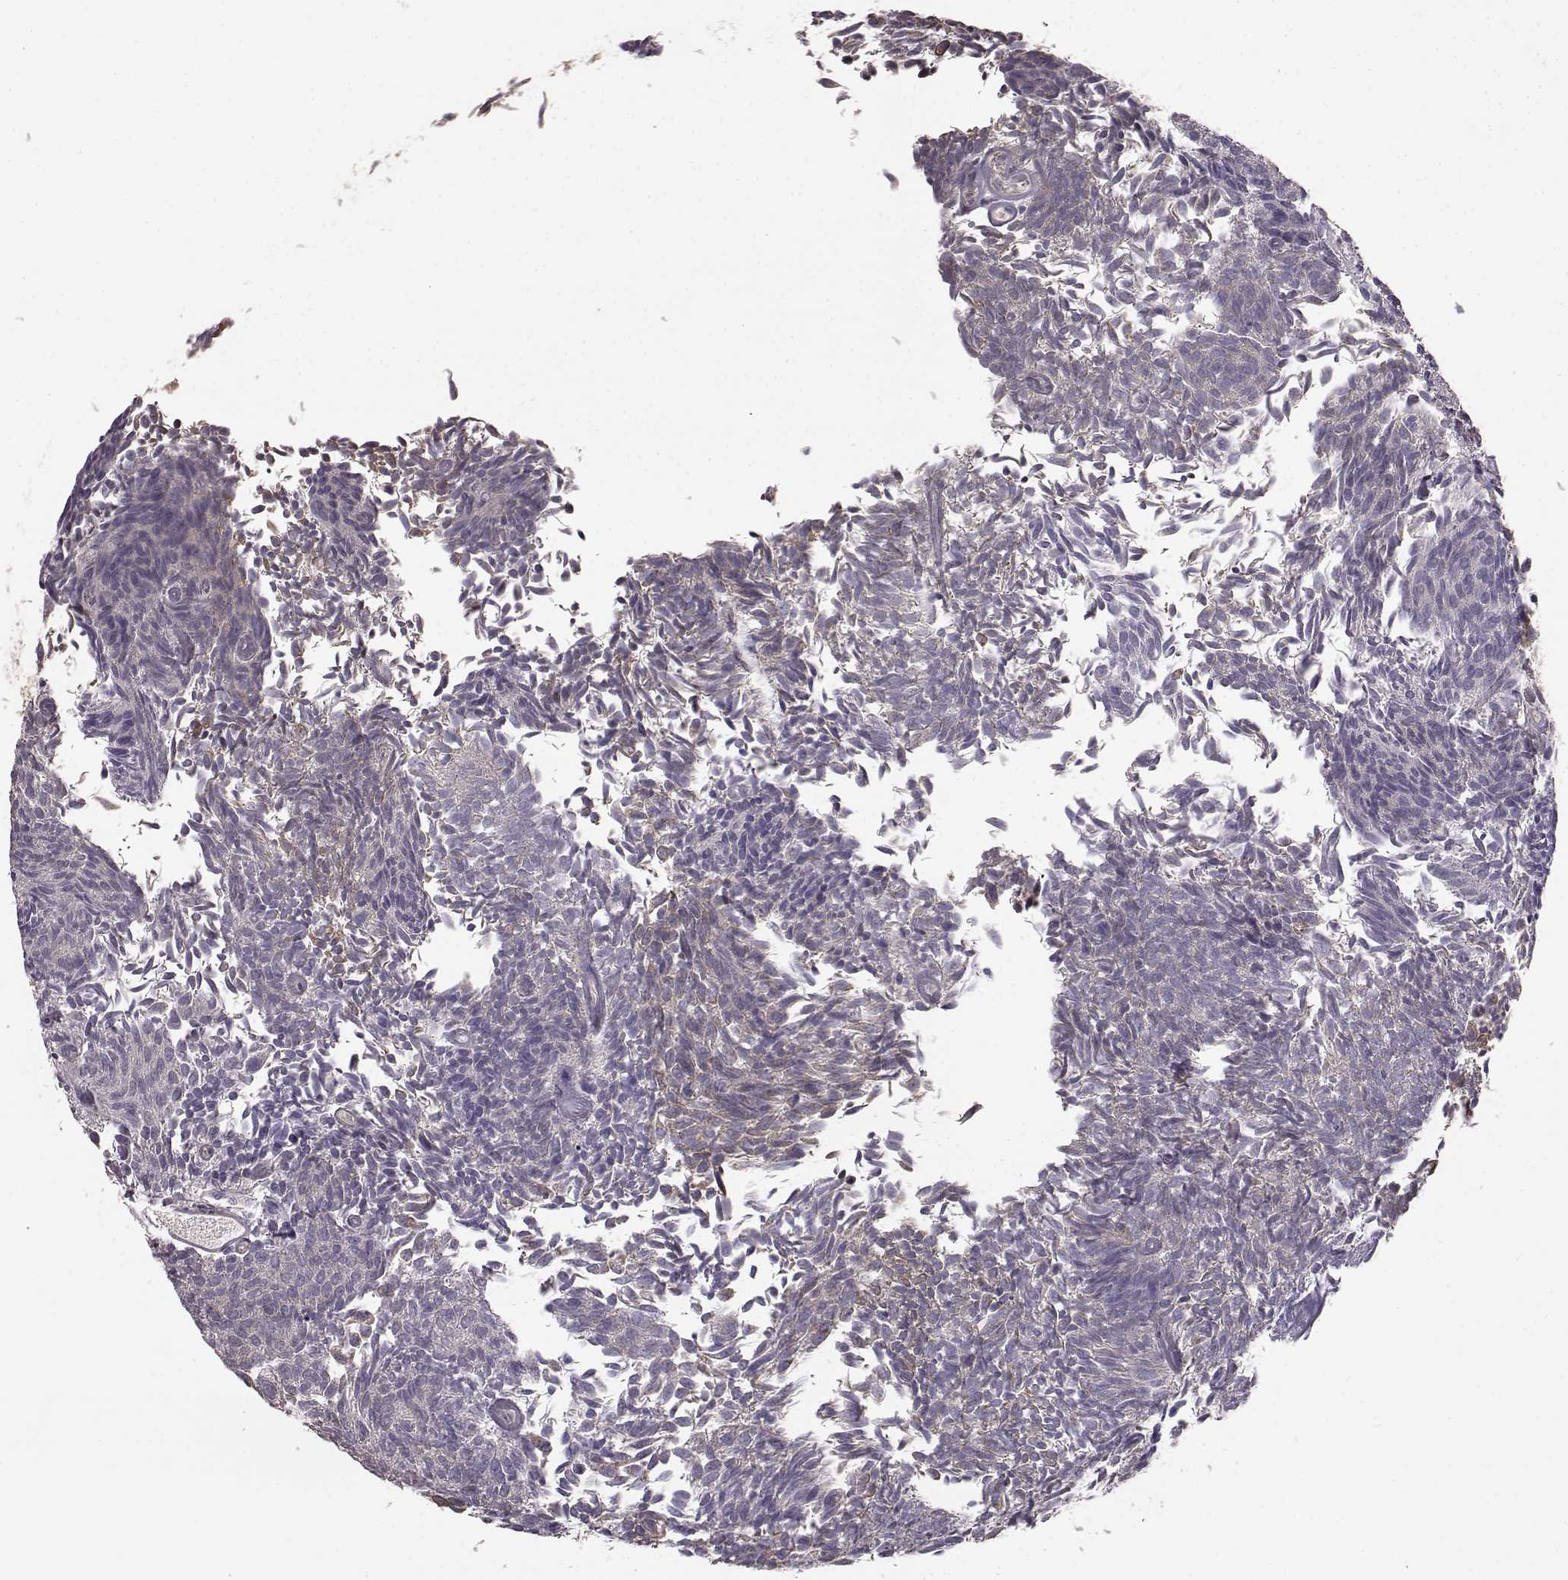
{"staining": {"intensity": "negative", "quantity": "none", "location": "none"}, "tissue": "urothelial cancer", "cell_type": "Tumor cells", "image_type": "cancer", "snomed": [{"axis": "morphology", "description": "Urothelial carcinoma, Low grade"}, {"axis": "topography", "description": "Urinary bladder"}], "caption": "A micrograph of urothelial cancer stained for a protein displays no brown staining in tumor cells.", "gene": "BACH2", "patient": {"sex": "male", "age": 77}}